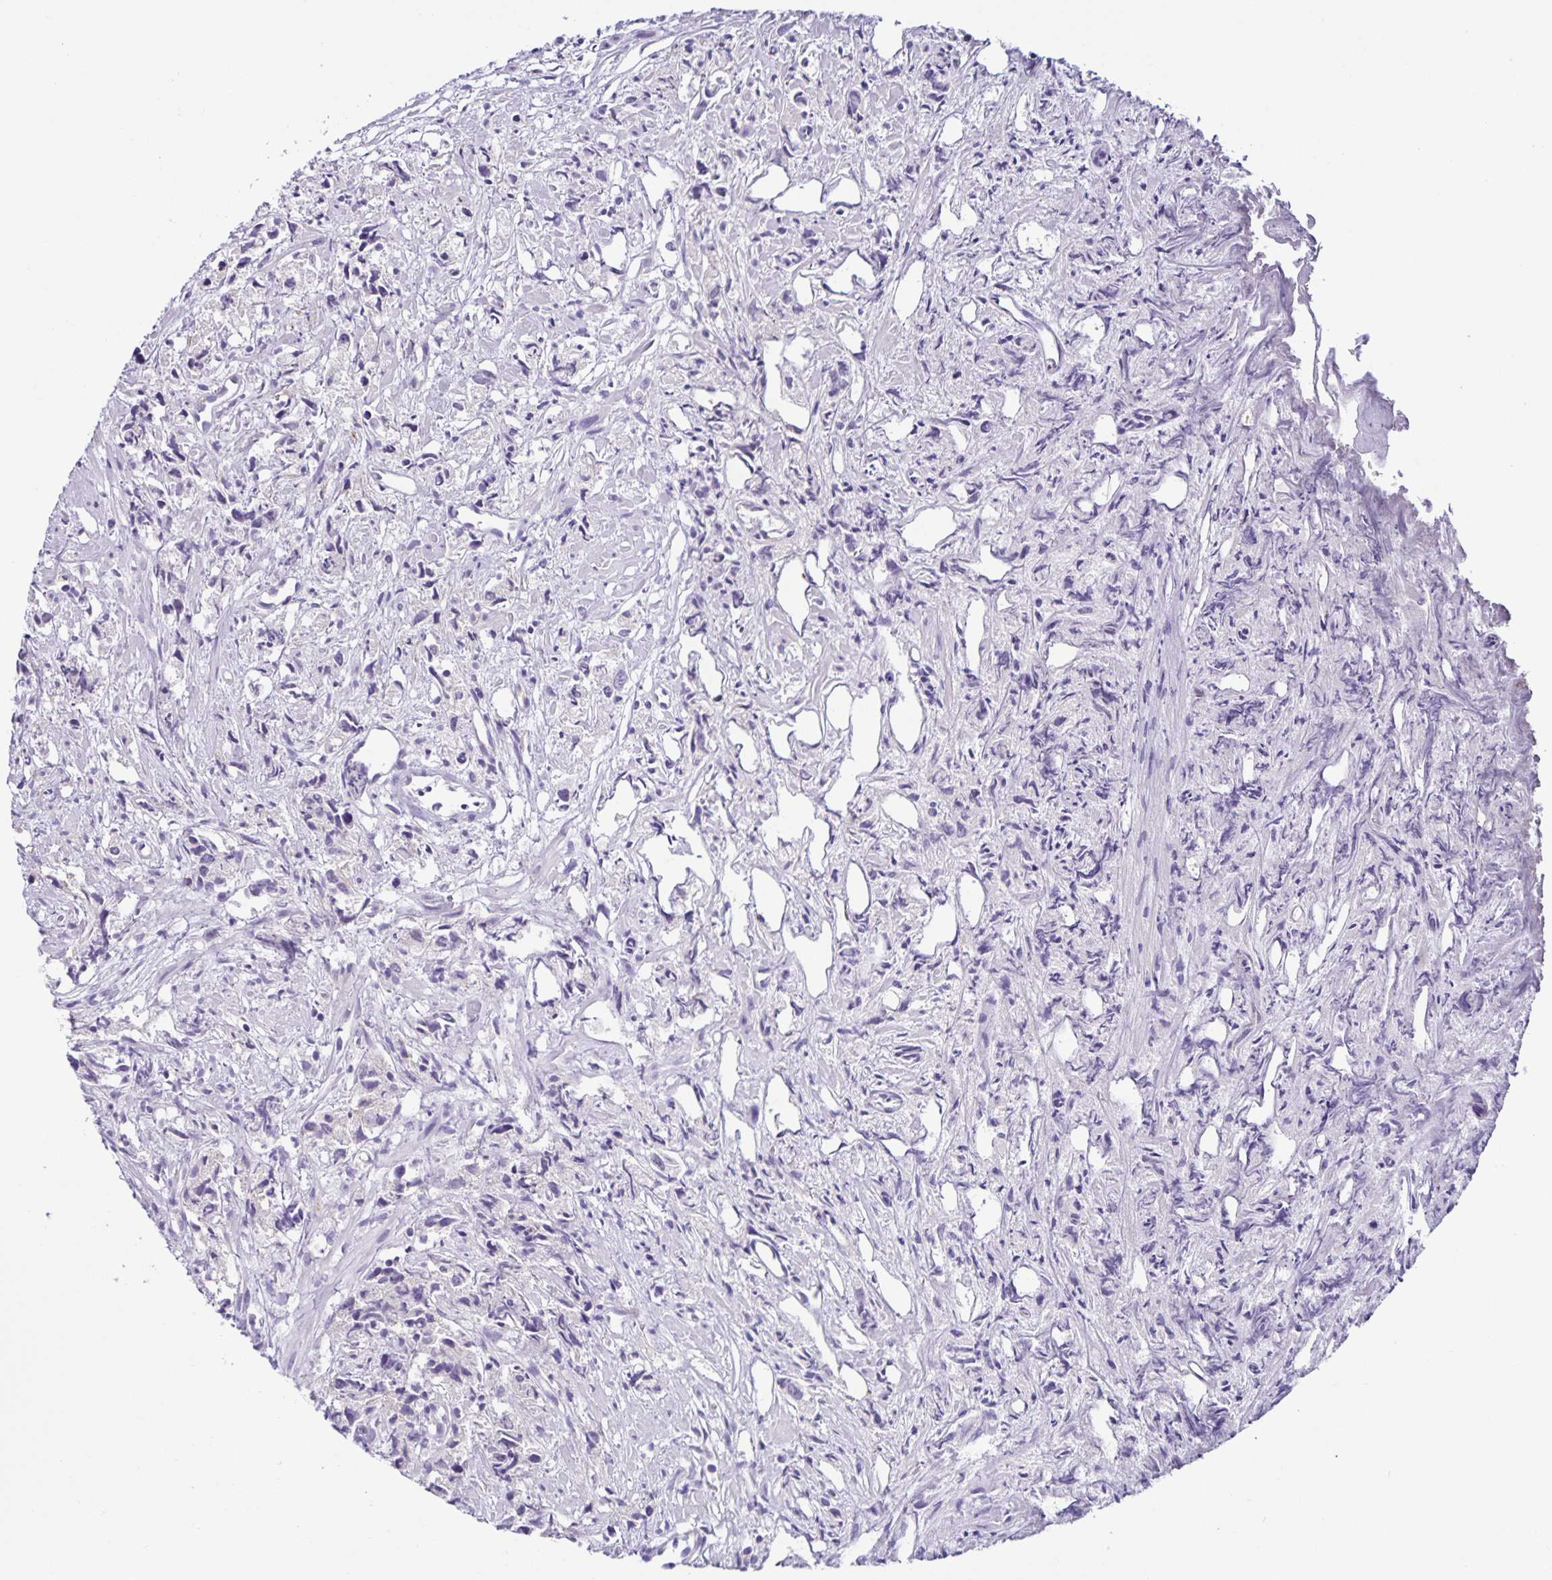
{"staining": {"intensity": "negative", "quantity": "none", "location": "none"}, "tissue": "prostate cancer", "cell_type": "Tumor cells", "image_type": "cancer", "snomed": [{"axis": "morphology", "description": "Adenocarcinoma, High grade"}, {"axis": "topography", "description": "Prostate"}], "caption": "High power microscopy photomicrograph of an IHC photomicrograph of prostate cancer, revealing no significant expression in tumor cells.", "gene": "STPG4", "patient": {"sex": "male", "age": 58}}